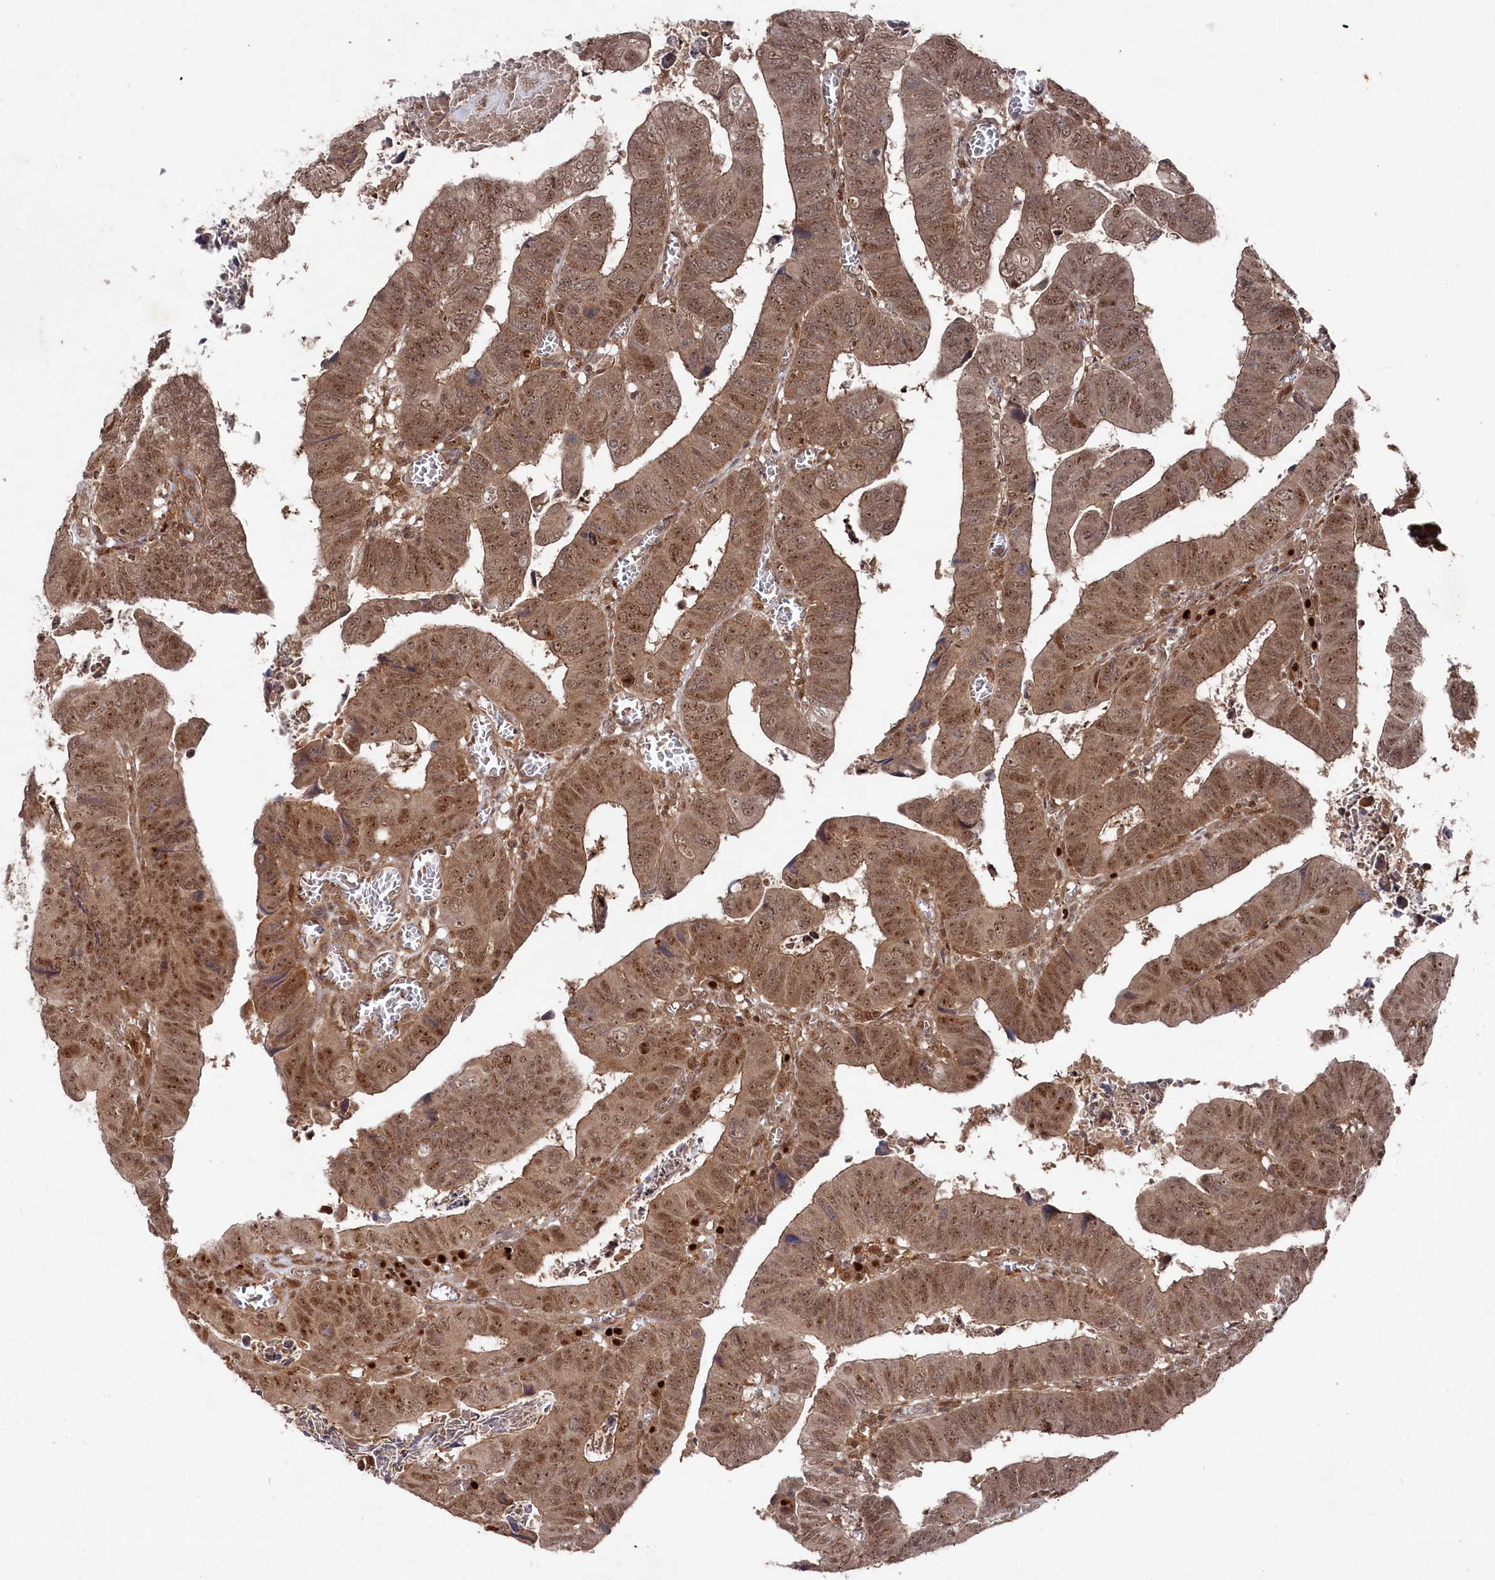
{"staining": {"intensity": "moderate", "quantity": ">75%", "location": "cytoplasmic/membranous,nuclear"}, "tissue": "colorectal cancer", "cell_type": "Tumor cells", "image_type": "cancer", "snomed": [{"axis": "morphology", "description": "Normal tissue, NOS"}, {"axis": "morphology", "description": "Adenocarcinoma, NOS"}, {"axis": "topography", "description": "Rectum"}], "caption": "Human colorectal cancer stained with a brown dye exhibits moderate cytoplasmic/membranous and nuclear positive staining in approximately >75% of tumor cells.", "gene": "BORCS7", "patient": {"sex": "female", "age": 65}}